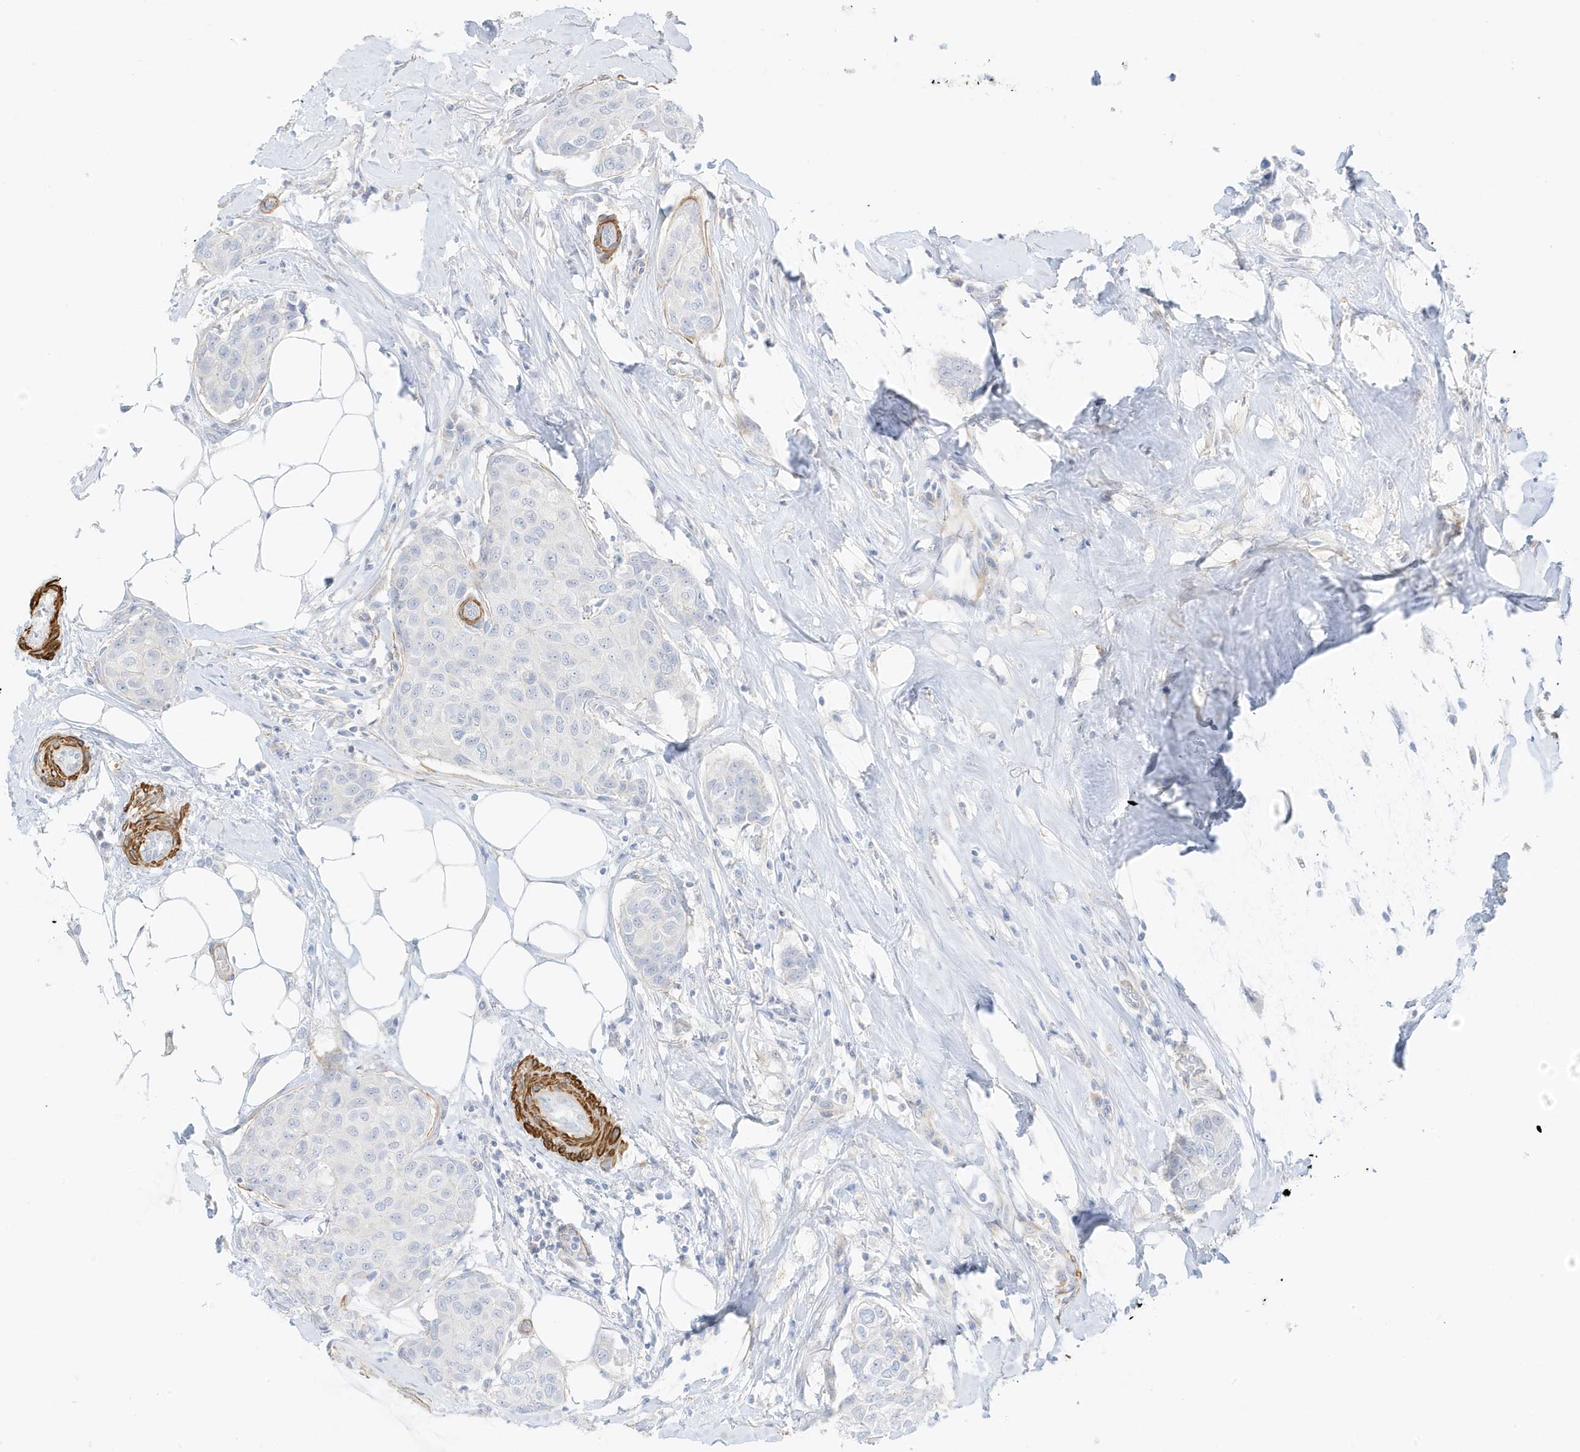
{"staining": {"intensity": "negative", "quantity": "none", "location": "none"}, "tissue": "breast cancer", "cell_type": "Tumor cells", "image_type": "cancer", "snomed": [{"axis": "morphology", "description": "Duct carcinoma"}, {"axis": "topography", "description": "Breast"}], "caption": "The immunohistochemistry (IHC) histopathology image has no significant staining in tumor cells of breast cancer (invasive ductal carcinoma) tissue.", "gene": "SLC22A13", "patient": {"sex": "female", "age": 80}}